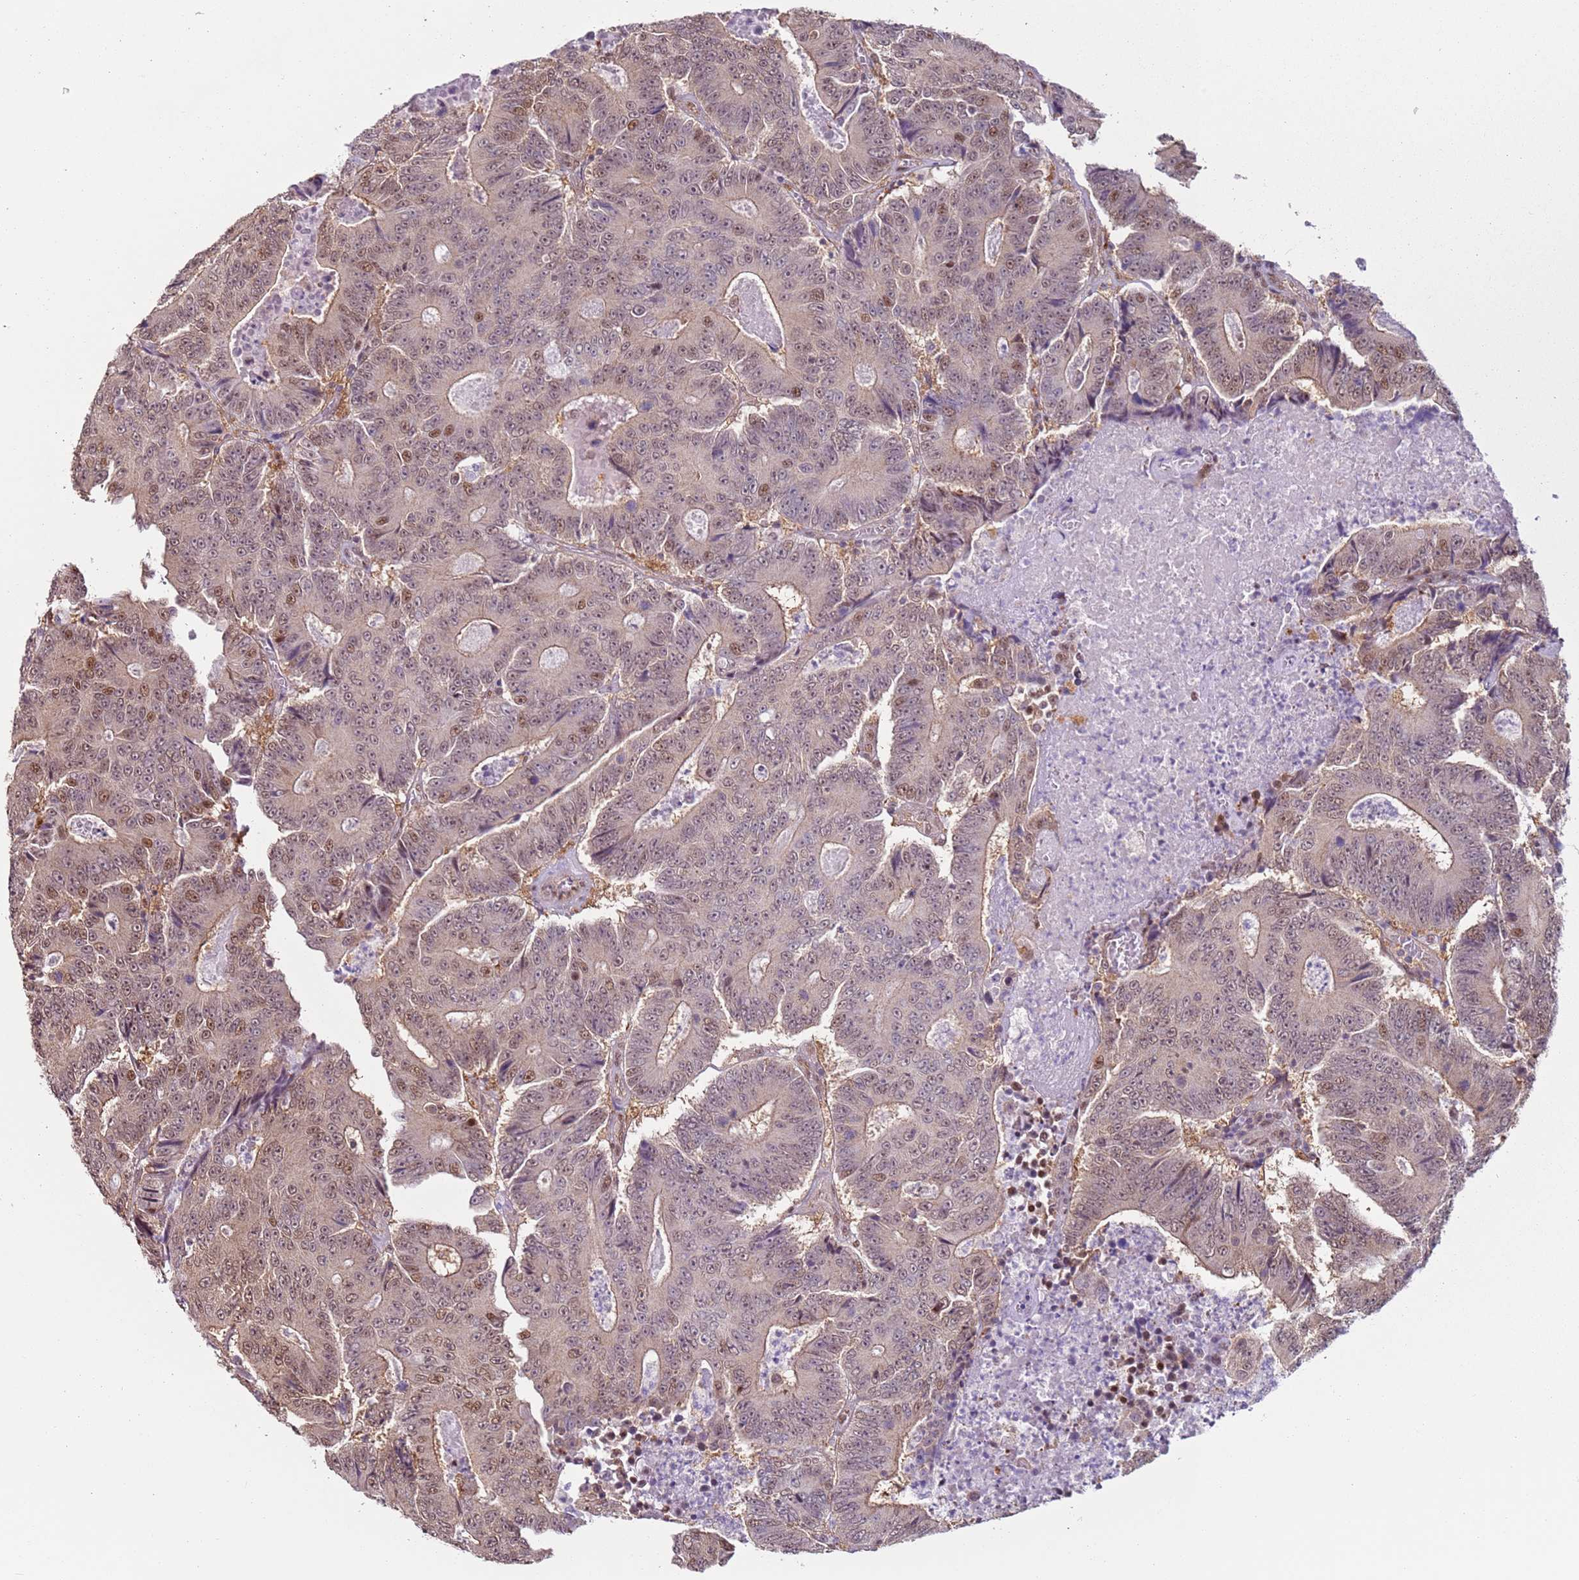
{"staining": {"intensity": "moderate", "quantity": "<25%", "location": "cytoplasmic/membranous,nuclear"}, "tissue": "colorectal cancer", "cell_type": "Tumor cells", "image_type": "cancer", "snomed": [{"axis": "morphology", "description": "Adenocarcinoma, NOS"}, {"axis": "topography", "description": "Colon"}], "caption": "Tumor cells reveal low levels of moderate cytoplasmic/membranous and nuclear positivity in about <25% of cells in human colorectal cancer (adenocarcinoma).", "gene": "PSMD4", "patient": {"sex": "male", "age": 83}}